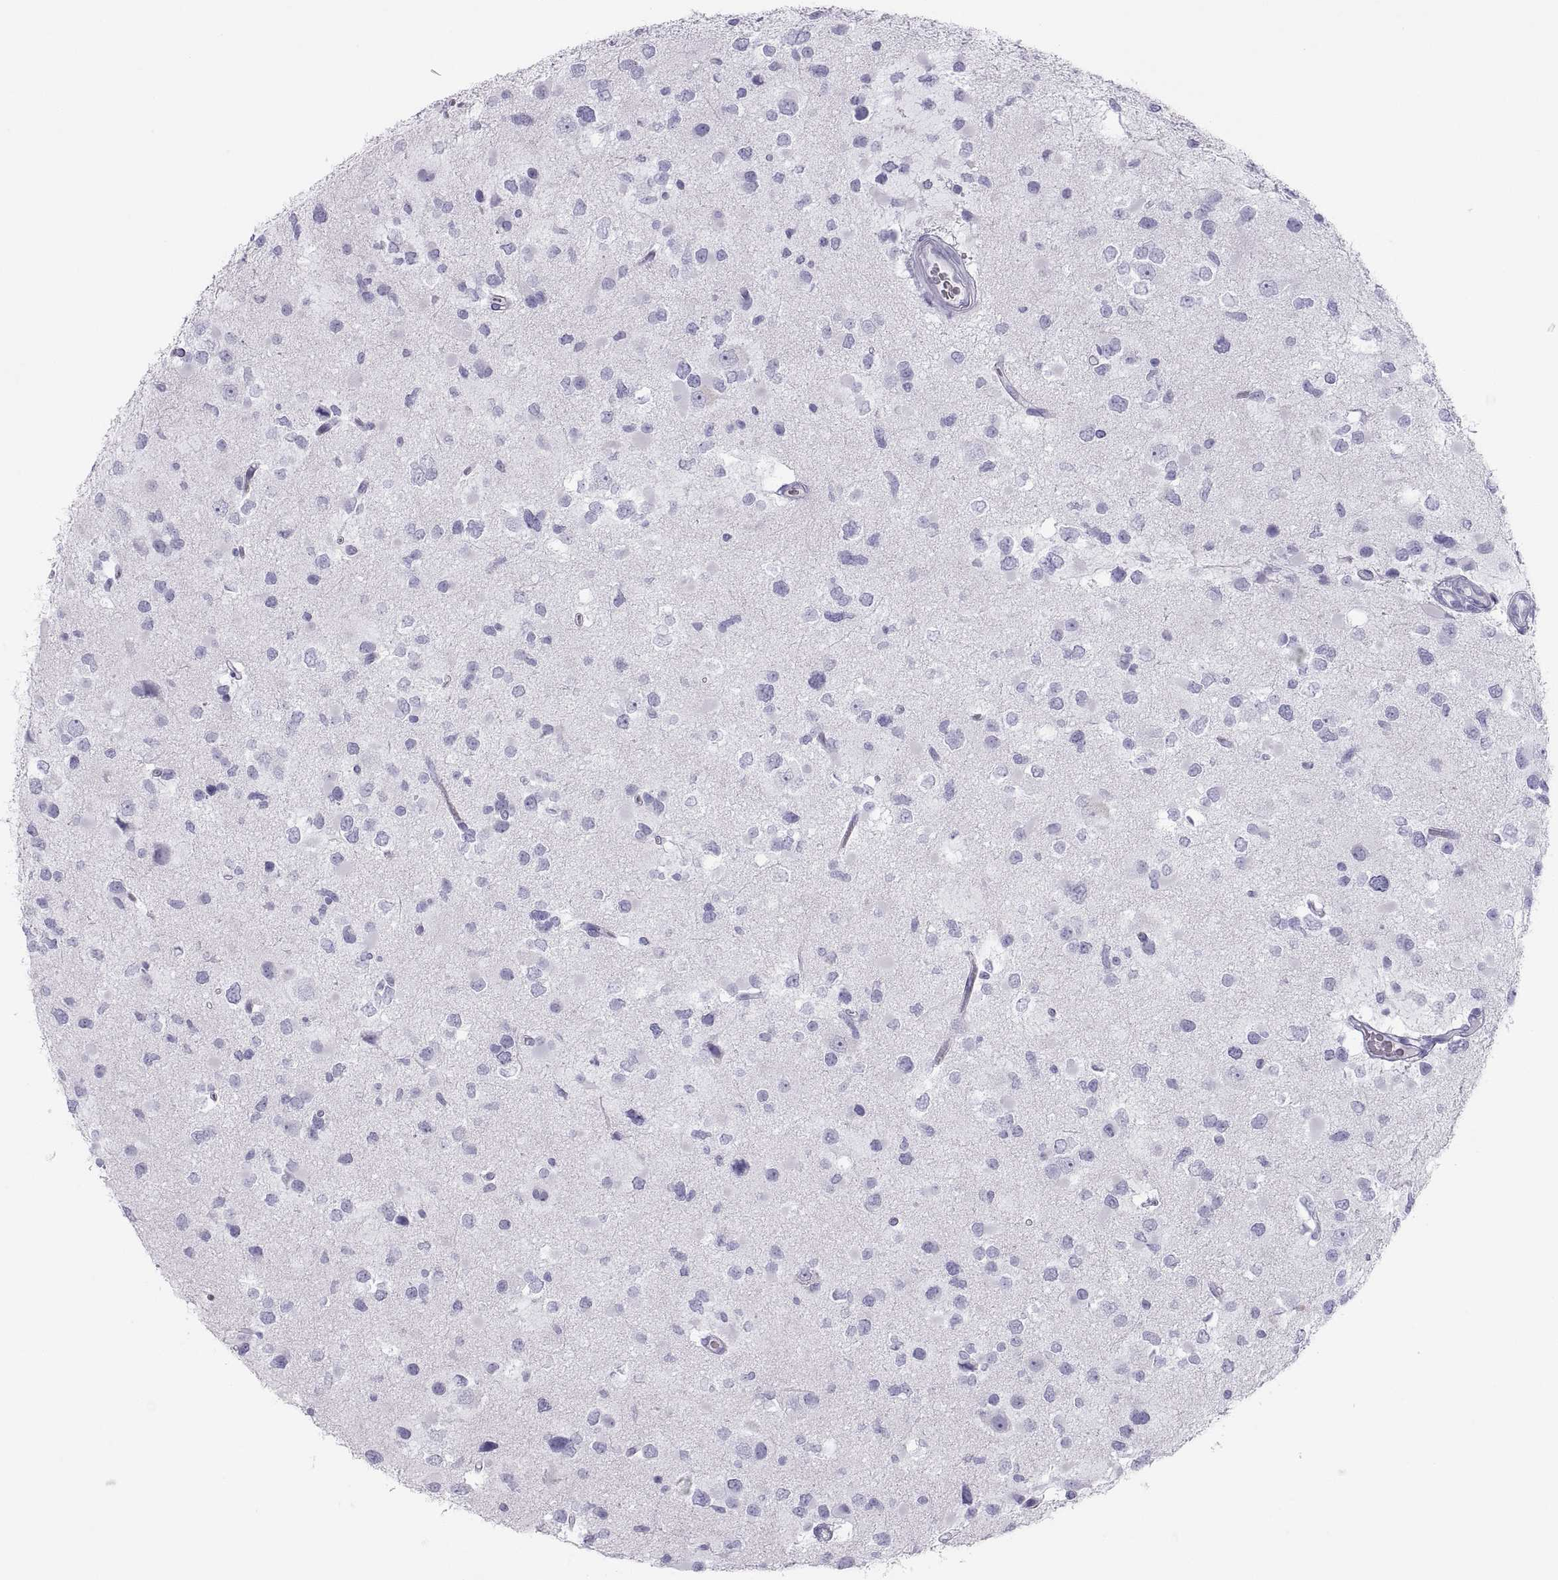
{"staining": {"intensity": "negative", "quantity": "none", "location": "none"}, "tissue": "glioma", "cell_type": "Tumor cells", "image_type": "cancer", "snomed": [{"axis": "morphology", "description": "Glioma, malignant, Low grade"}, {"axis": "topography", "description": "Brain"}], "caption": "An IHC image of glioma is shown. There is no staining in tumor cells of glioma.", "gene": "SEMG1", "patient": {"sex": "female", "age": 32}}